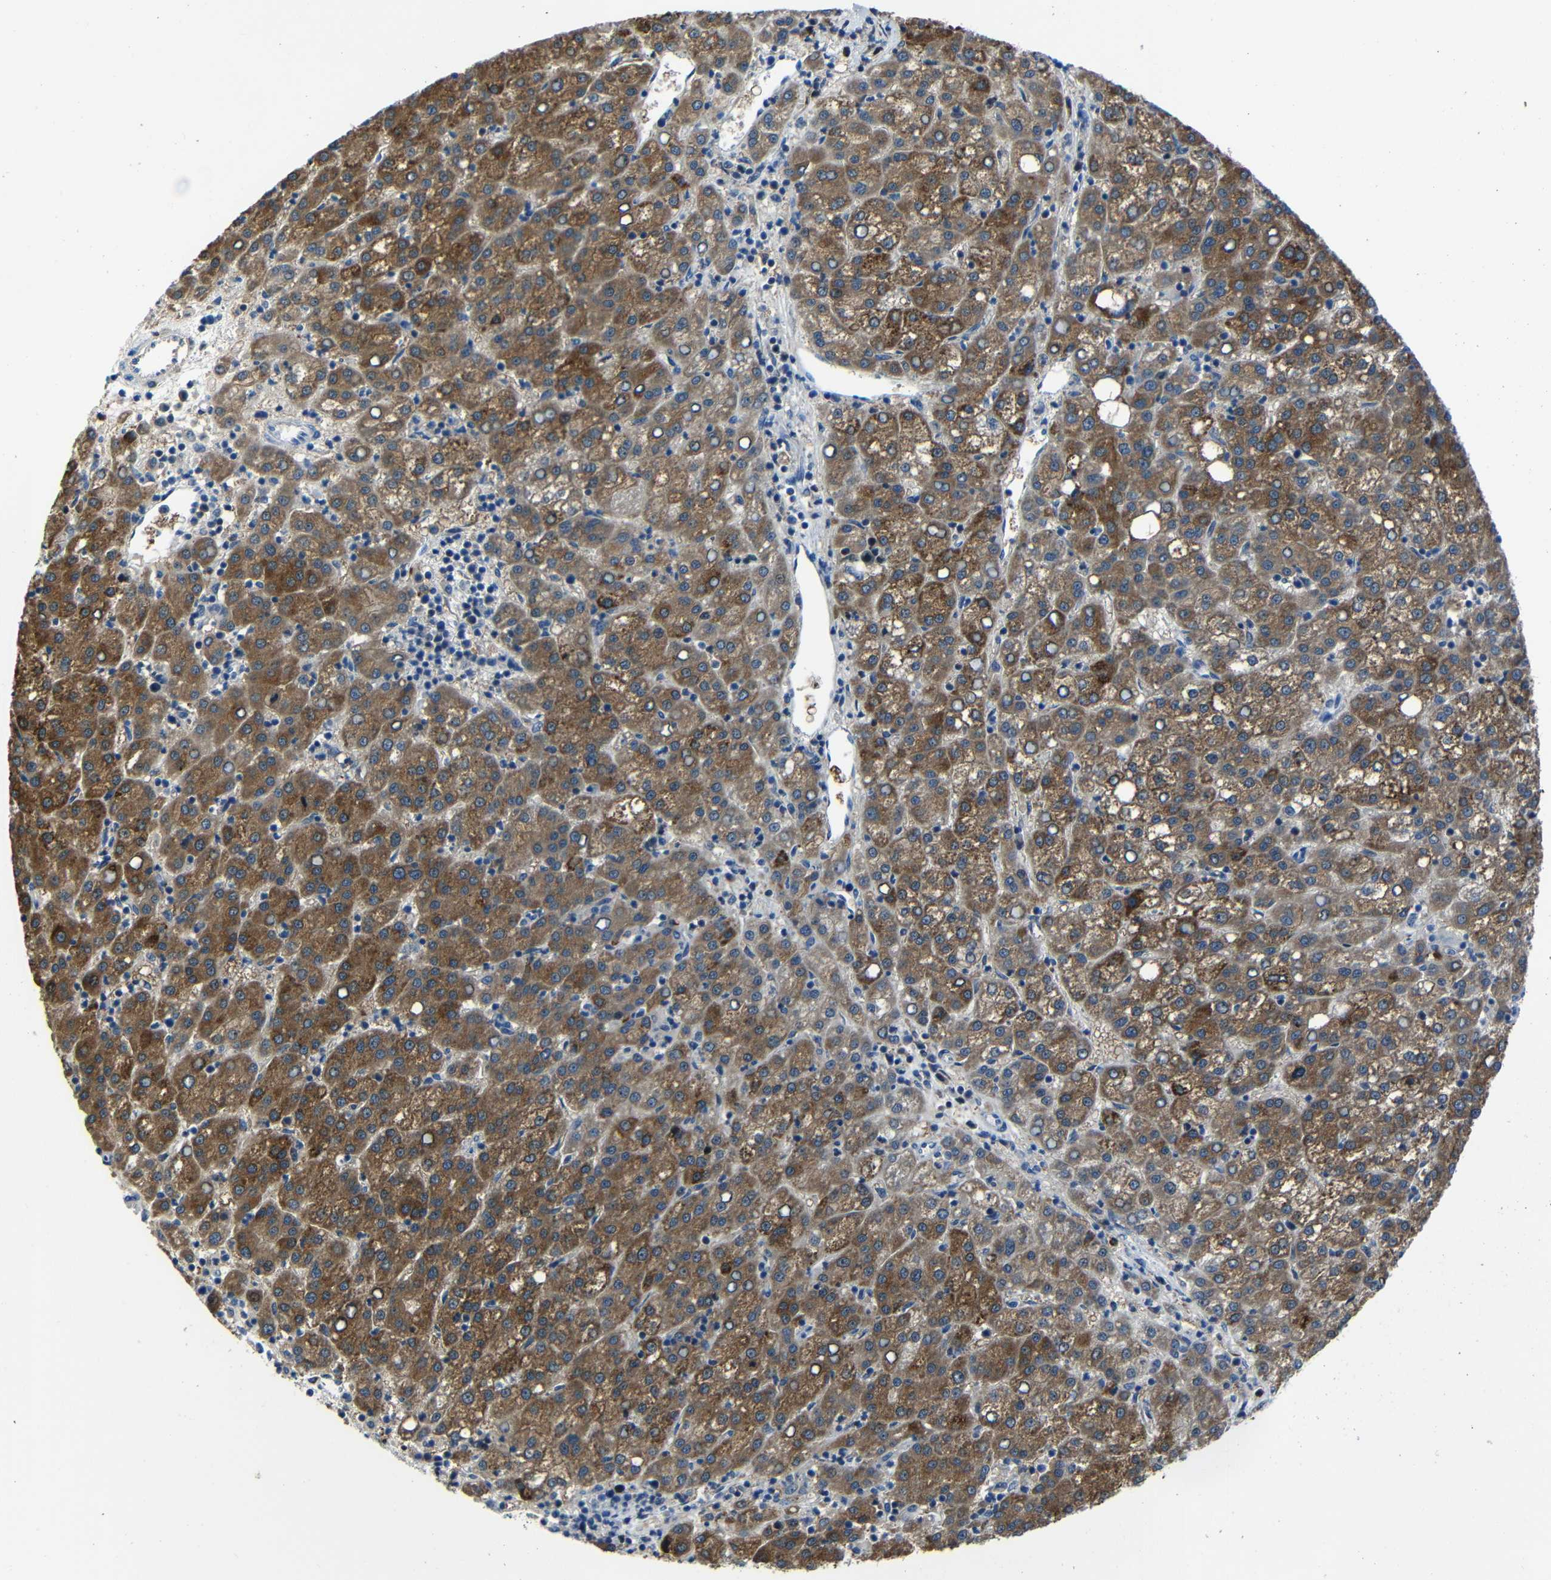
{"staining": {"intensity": "moderate", "quantity": ">75%", "location": "cytoplasmic/membranous"}, "tissue": "liver cancer", "cell_type": "Tumor cells", "image_type": "cancer", "snomed": [{"axis": "morphology", "description": "Carcinoma, Hepatocellular, NOS"}, {"axis": "topography", "description": "Liver"}], "caption": "A high-resolution photomicrograph shows immunohistochemistry staining of liver hepatocellular carcinoma, which exhibits moderate cytoplasmic/membranous expression in about >75% of tumor cells.", "gene": "SEMA4B", "patient": {"sex": "female", "age": 58}}